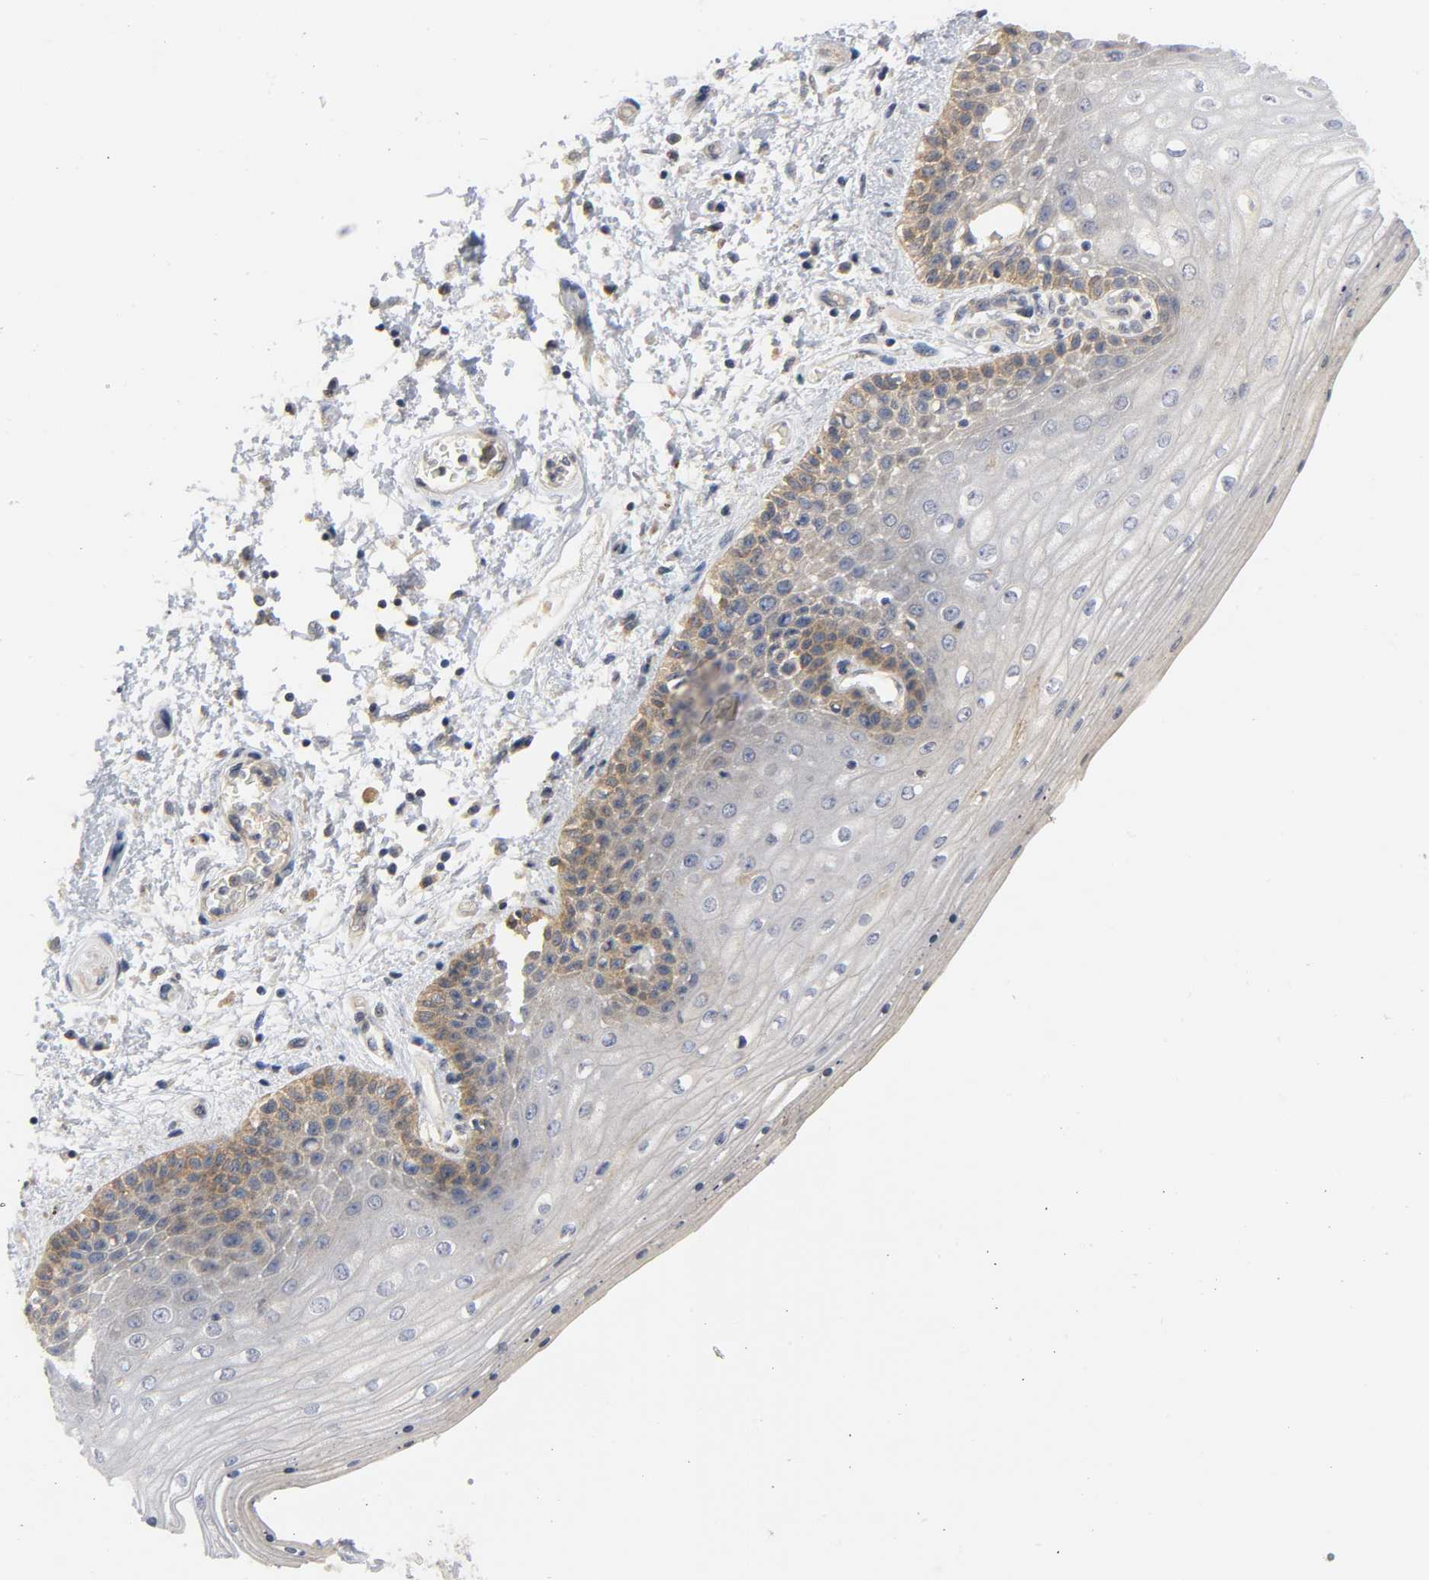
{"staining": {"intensity": "moderate", "quantity": "25%-75%", "location": "cytoplasmic/membranous"}, "tissue": "skin", "cell_type": "Epidermal cells", "image_type": "normal", "snomed": [{"axis": "morphology", "description": "Normal tissue, NOS"}, {"axis": "topography", "description": "Anal"}], "caption": "This histopathology image demonstrates IHC staining of unremarkable human skin, with medium moderate cytoplasmic/membranous staining in approximately 25%-75% of epidermal cells.", "gene": "HDAC6", "patient": {"sex": "female", "age": 46}}